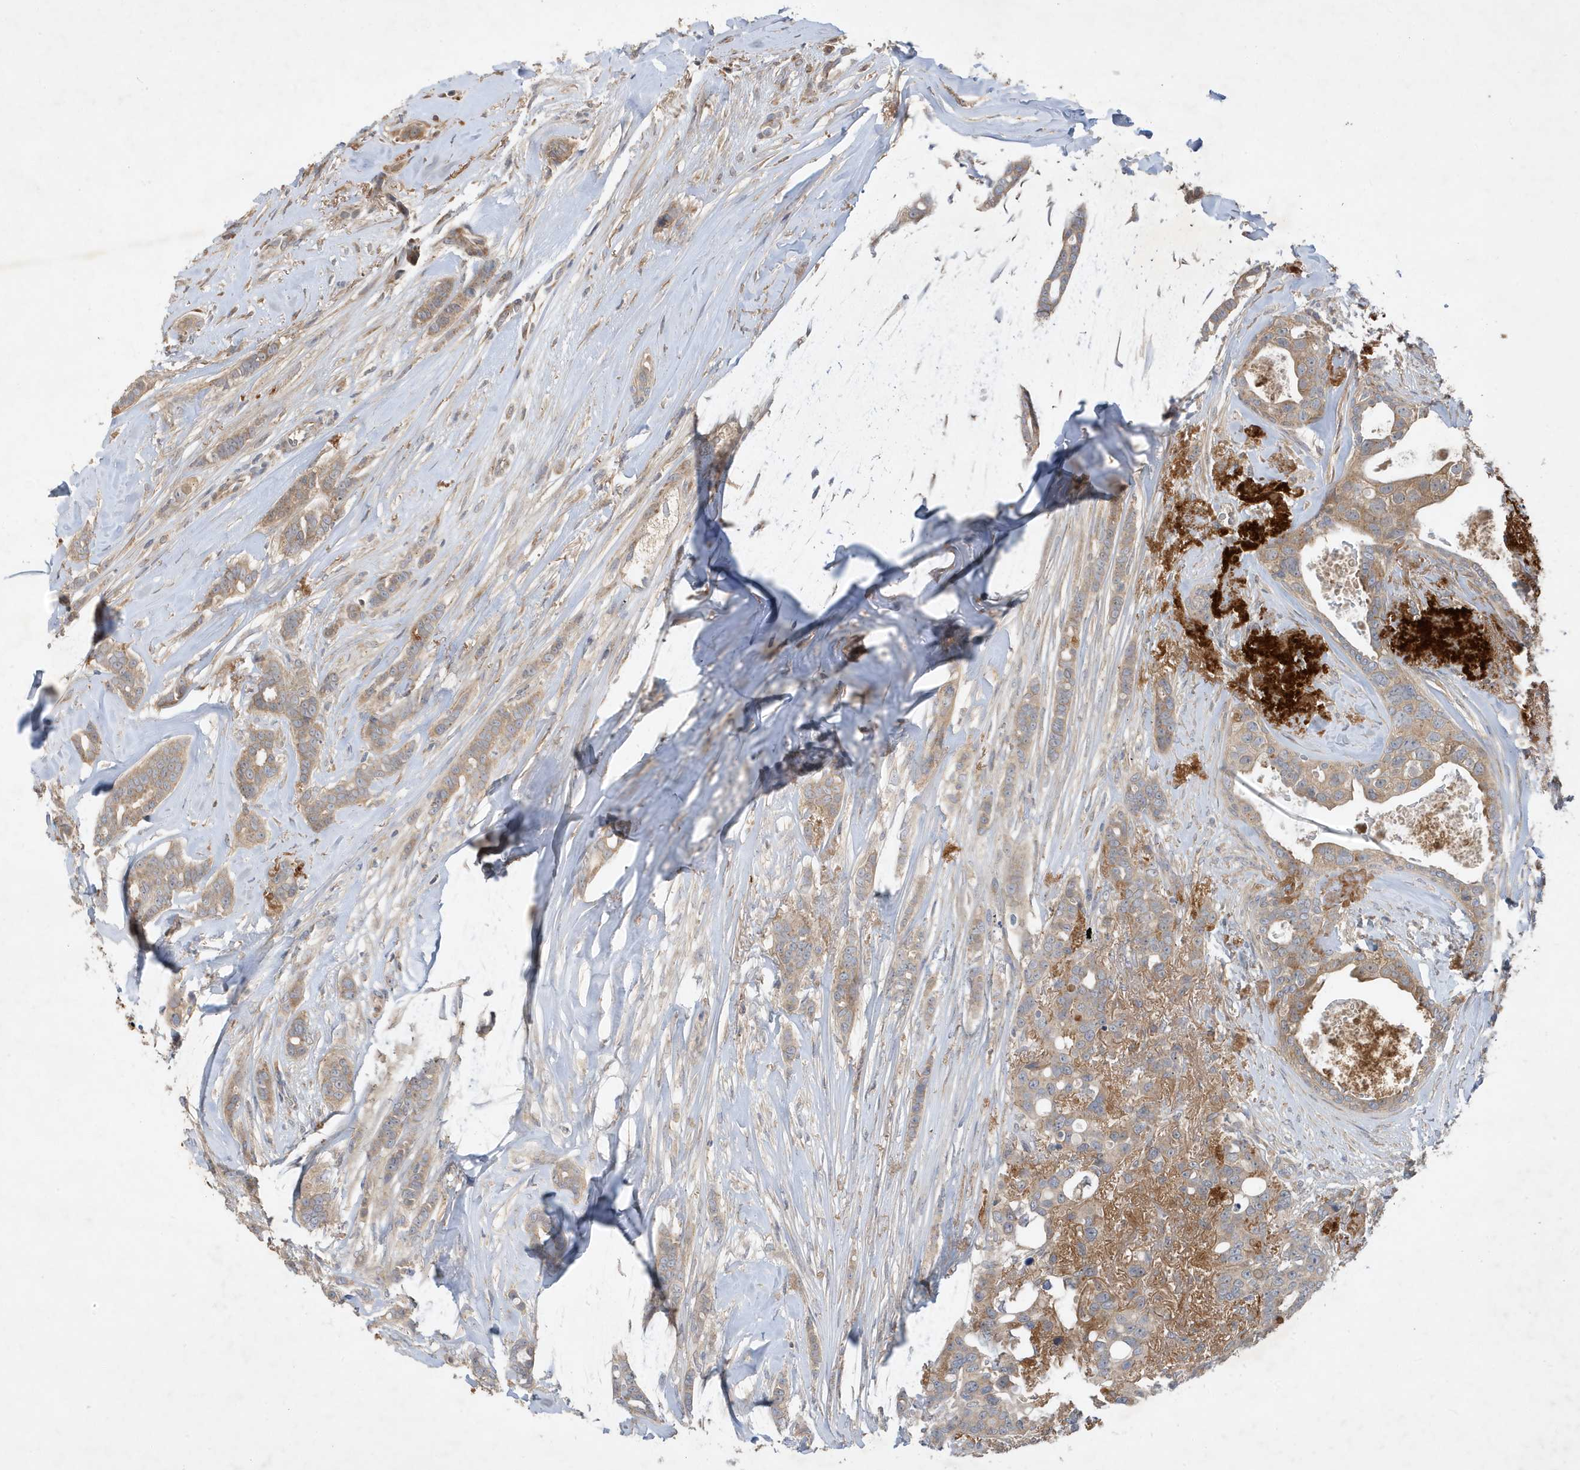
{"staining": {"intensity": "weak", "quantity": ">75%", "location": "cytoplasmic/membranous"}, "tissue": "breast cancer", "cell_type": "Tumor cells", "image_type": "cancer", "snomed": [{"axis": "morphology", "description": "Lobular carcinoma"}, {"axis": "topography", "description": "Breast"}], "caption": "Immunohistochemical staining of lobular carcinoma (breast) displays low levels of weak cytoplasmic/membranous protein positivity in about >75% of tumor cells.", "gene": "LAPTM4A", "patient": {"sex": "female", "age": 51}}